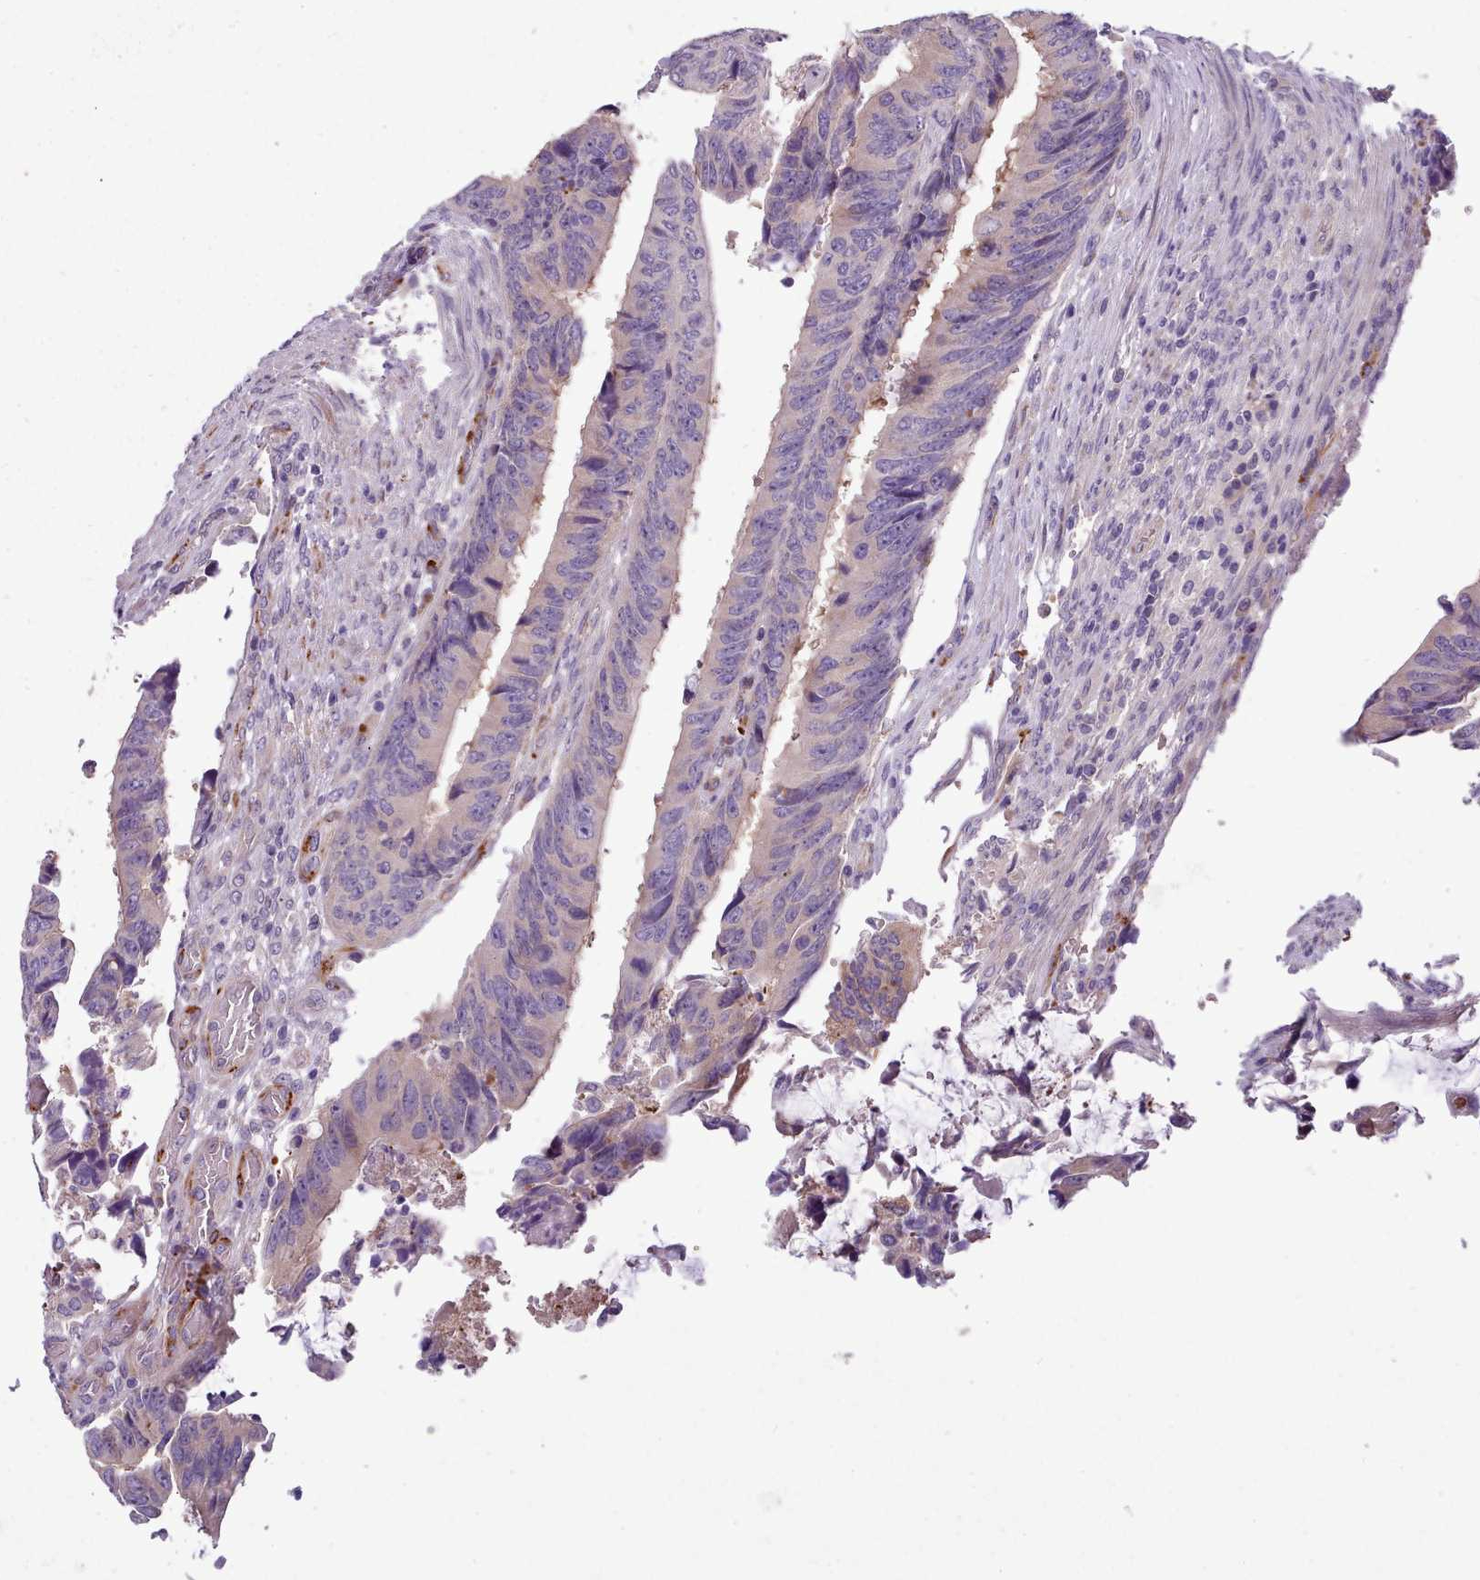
{"staining": {"intensity": "negative", "quantity": "none", "location": "none"}, "tissue": "colorectal cancer", "cell_type": "Tumor cells", "image_type": "cancer", "snomed": [{"axis": "morphology", "description": "Adenocarcinoma, NOS"}, {"axis": "topography", "description": "Colon"}], "caption": "Immunohistochemistry (IHC) photomicrograph of colorectal cancer (adenocarcinoma) stained for a protein (brown), which exhibits no expression in tumor cells.", "gene": "SETX", "patient": {"sex": "male", "age": 87}}